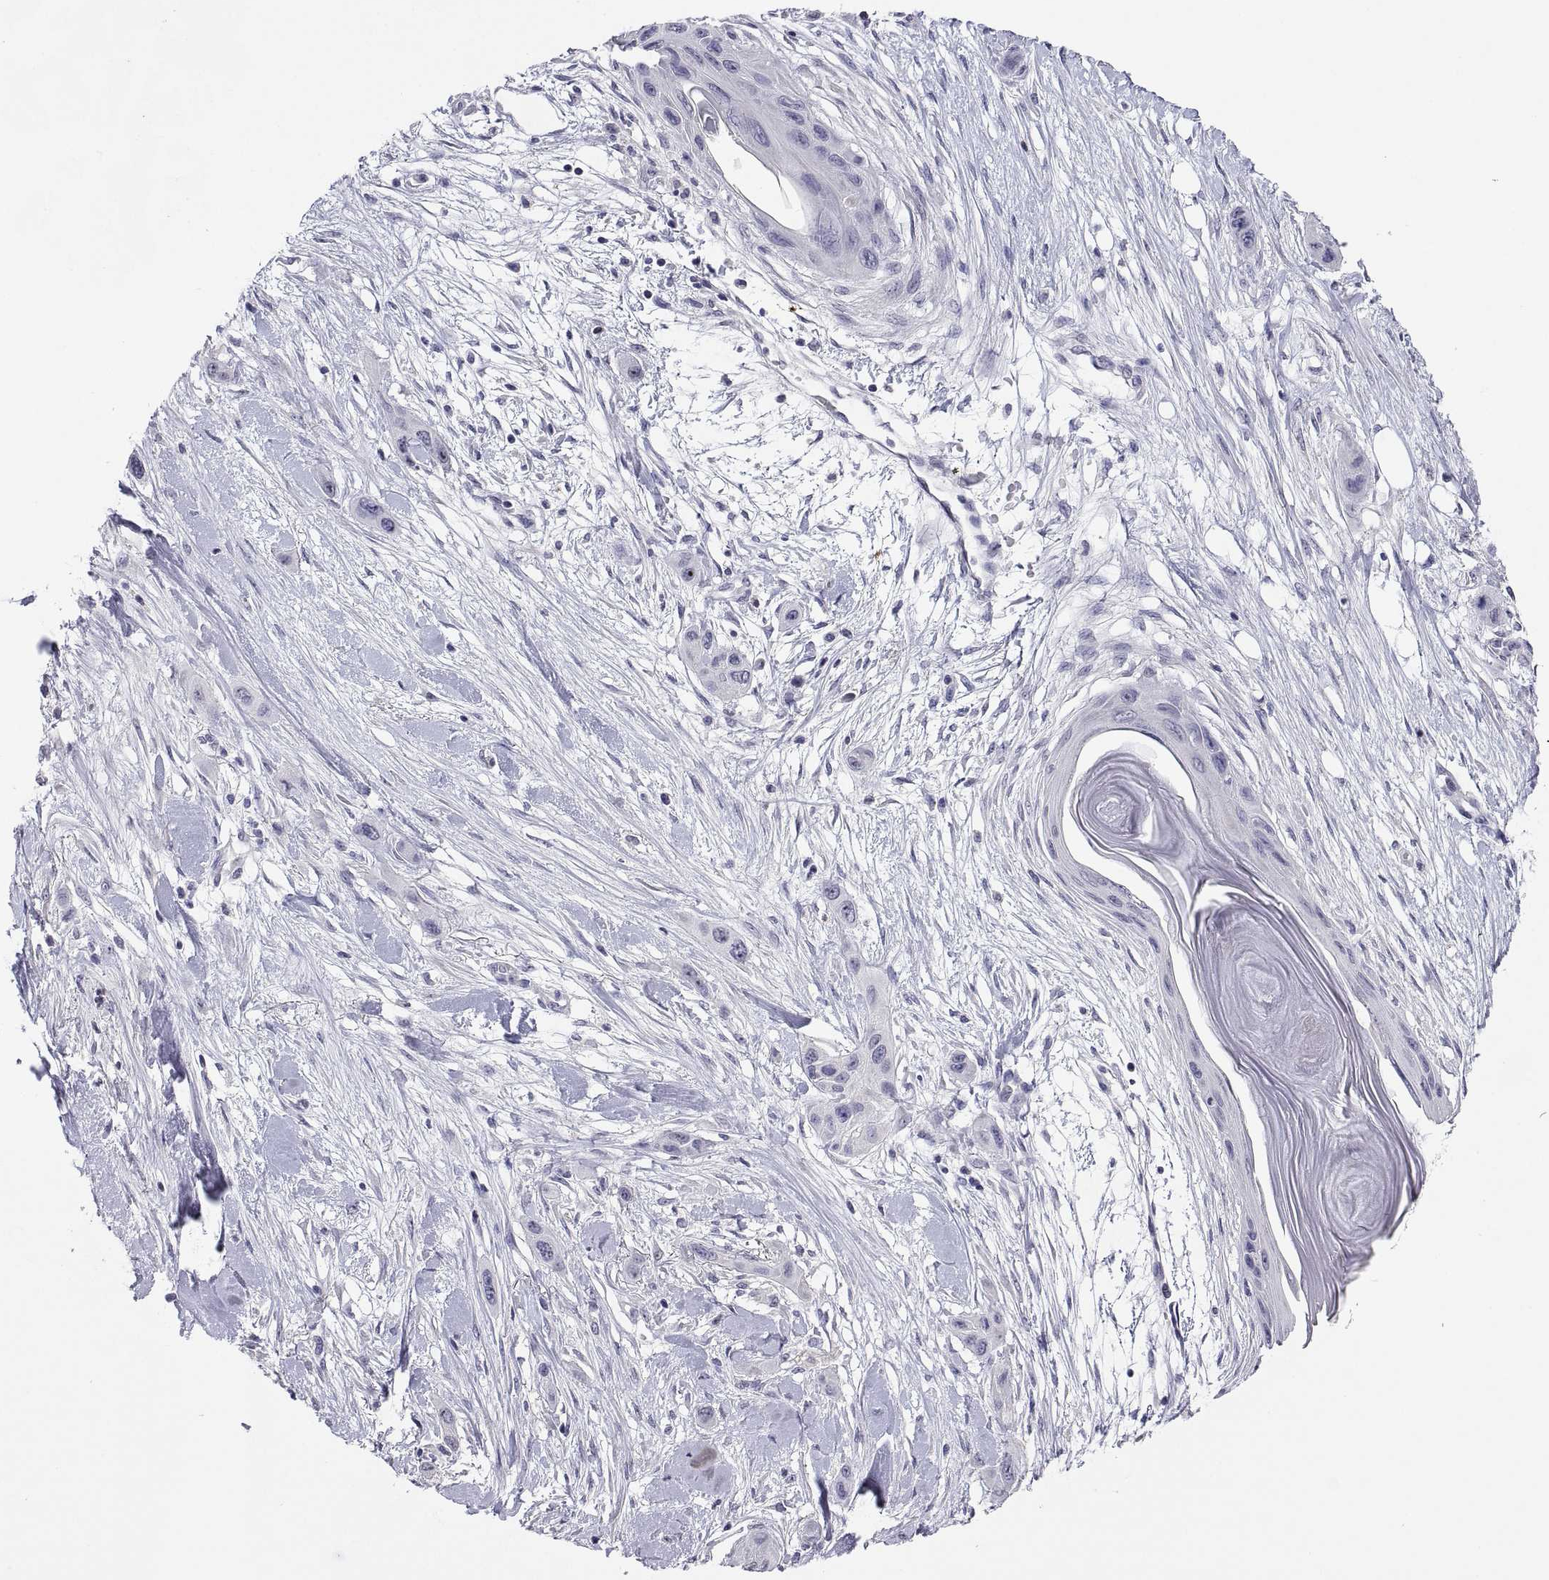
{"staining": {"intensity": "negative", "quantity": "none", "location": "none"}, "tissue": "skin cancer", "cell_type": "Tumor cells", "image_type": "cancer", "snomed": [{"axis": "morphology", "description": "Squamous cell carcinoma, NOS"}, {"axis": "topography", "description": "Skin"}], "caption": "A micrograph of skin cancer (squamous cell carcinoma) stained for a protein reveals no brown staining in tumor cells. (DAB (3,3'-diaminobenzidine) immunohistochemistry with hematoxylin counter stain).", "gene": "MS4A1", "patient": {"sex": "male", "age": 79}}